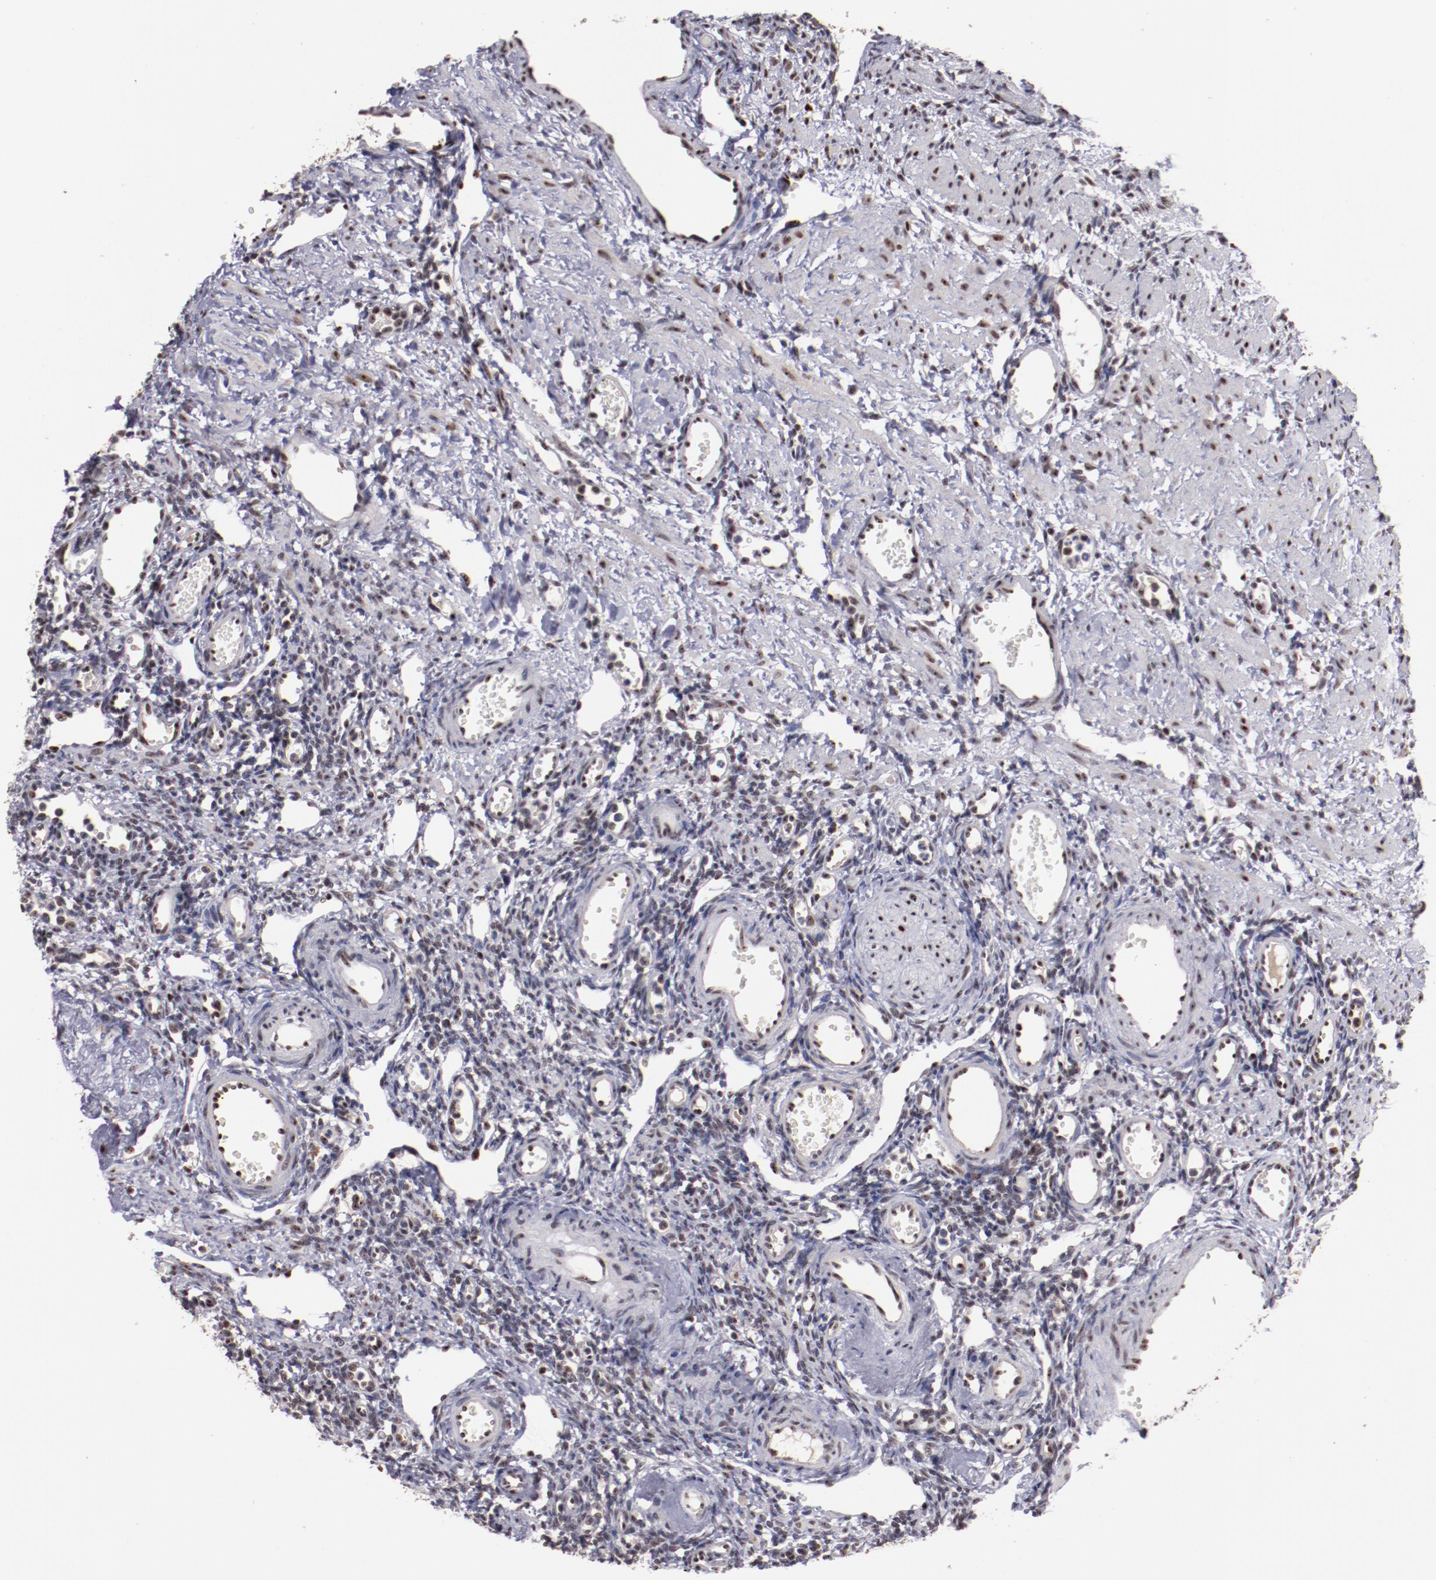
{"staining": {"intensity": "negative", "quantity": "none", "location": "none"}, "tissue": "ovary", "cell_type": "Follicle cells", "image_type": "normal", "snomed": [{"axis": "morphology", "description": "Normal tissue, NOS"}, {"axis": "topography", "description": "Ovary"}], "caption": "An immunohistochemistry photomicrograph of normal ovary is shown. There is no staining in follicle cells of ovary.", "gene": "DDX24", "patient": {"sex": "female", "age": 33}}